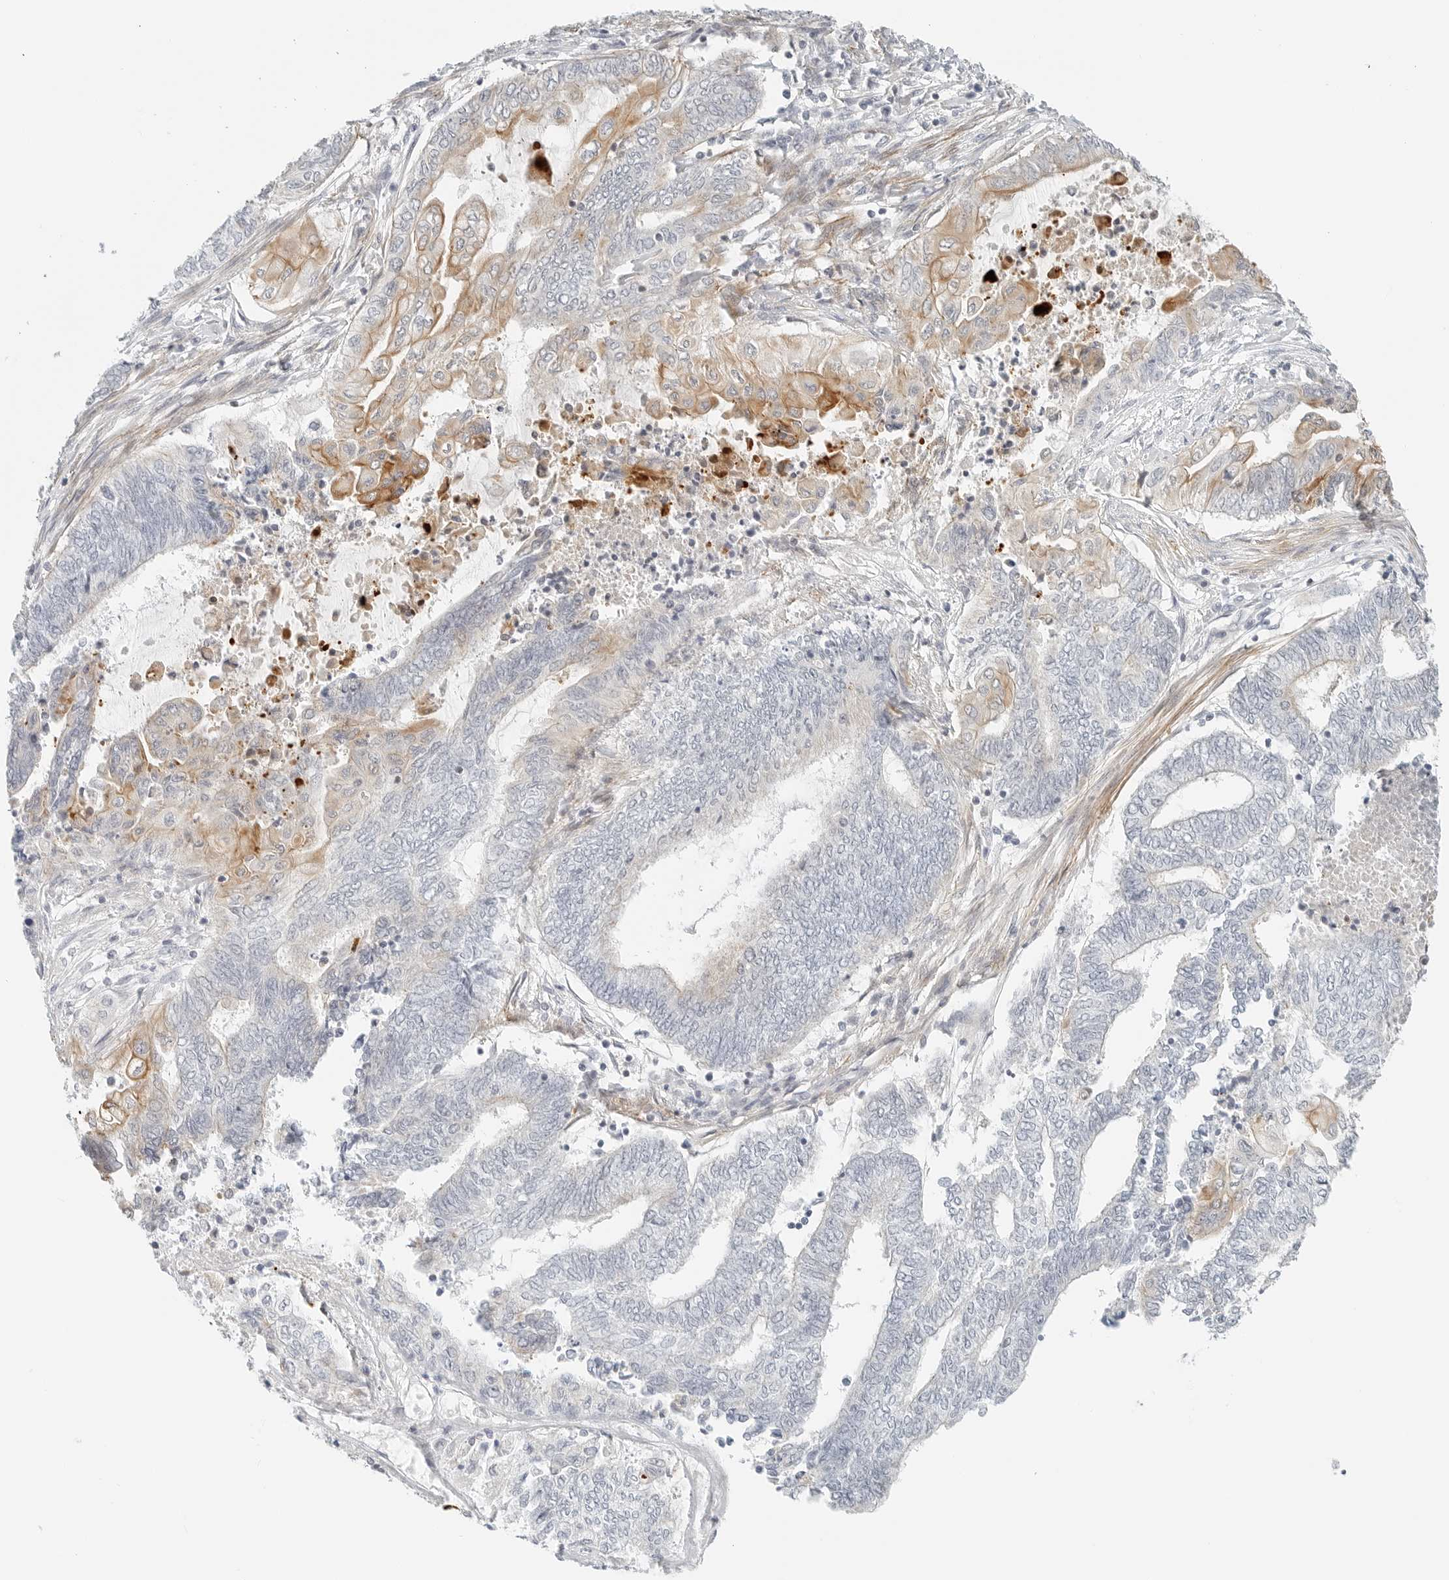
{"staining": {"intensity": "moderate", "quantity": "<25%", "location": "cytoplasmic/membranous"}, "tissue": "endometrial cancer", "cell_type": "Tumor cells", "image_type": "cancer", "snomed": [{"axis": "morphology", "description": "Adenocarcinoma, NOS"}, {"axis": "topography", "description": "Uterus"}, {"axis": "topography", "description": "Endometrium"}], "caption": "DAB (3,3'-diaminobenzidine) immunohistochemical staining of endometrial adenocarcinoma exhibits moderate cytoplasmic/membranous protein expression in about <25% of tumor cells. (brown staining indicates protein expression, while blue staining denotes nuclei).", "gene": "IQCC", "patient": {"sex": "female", "age": 70}}